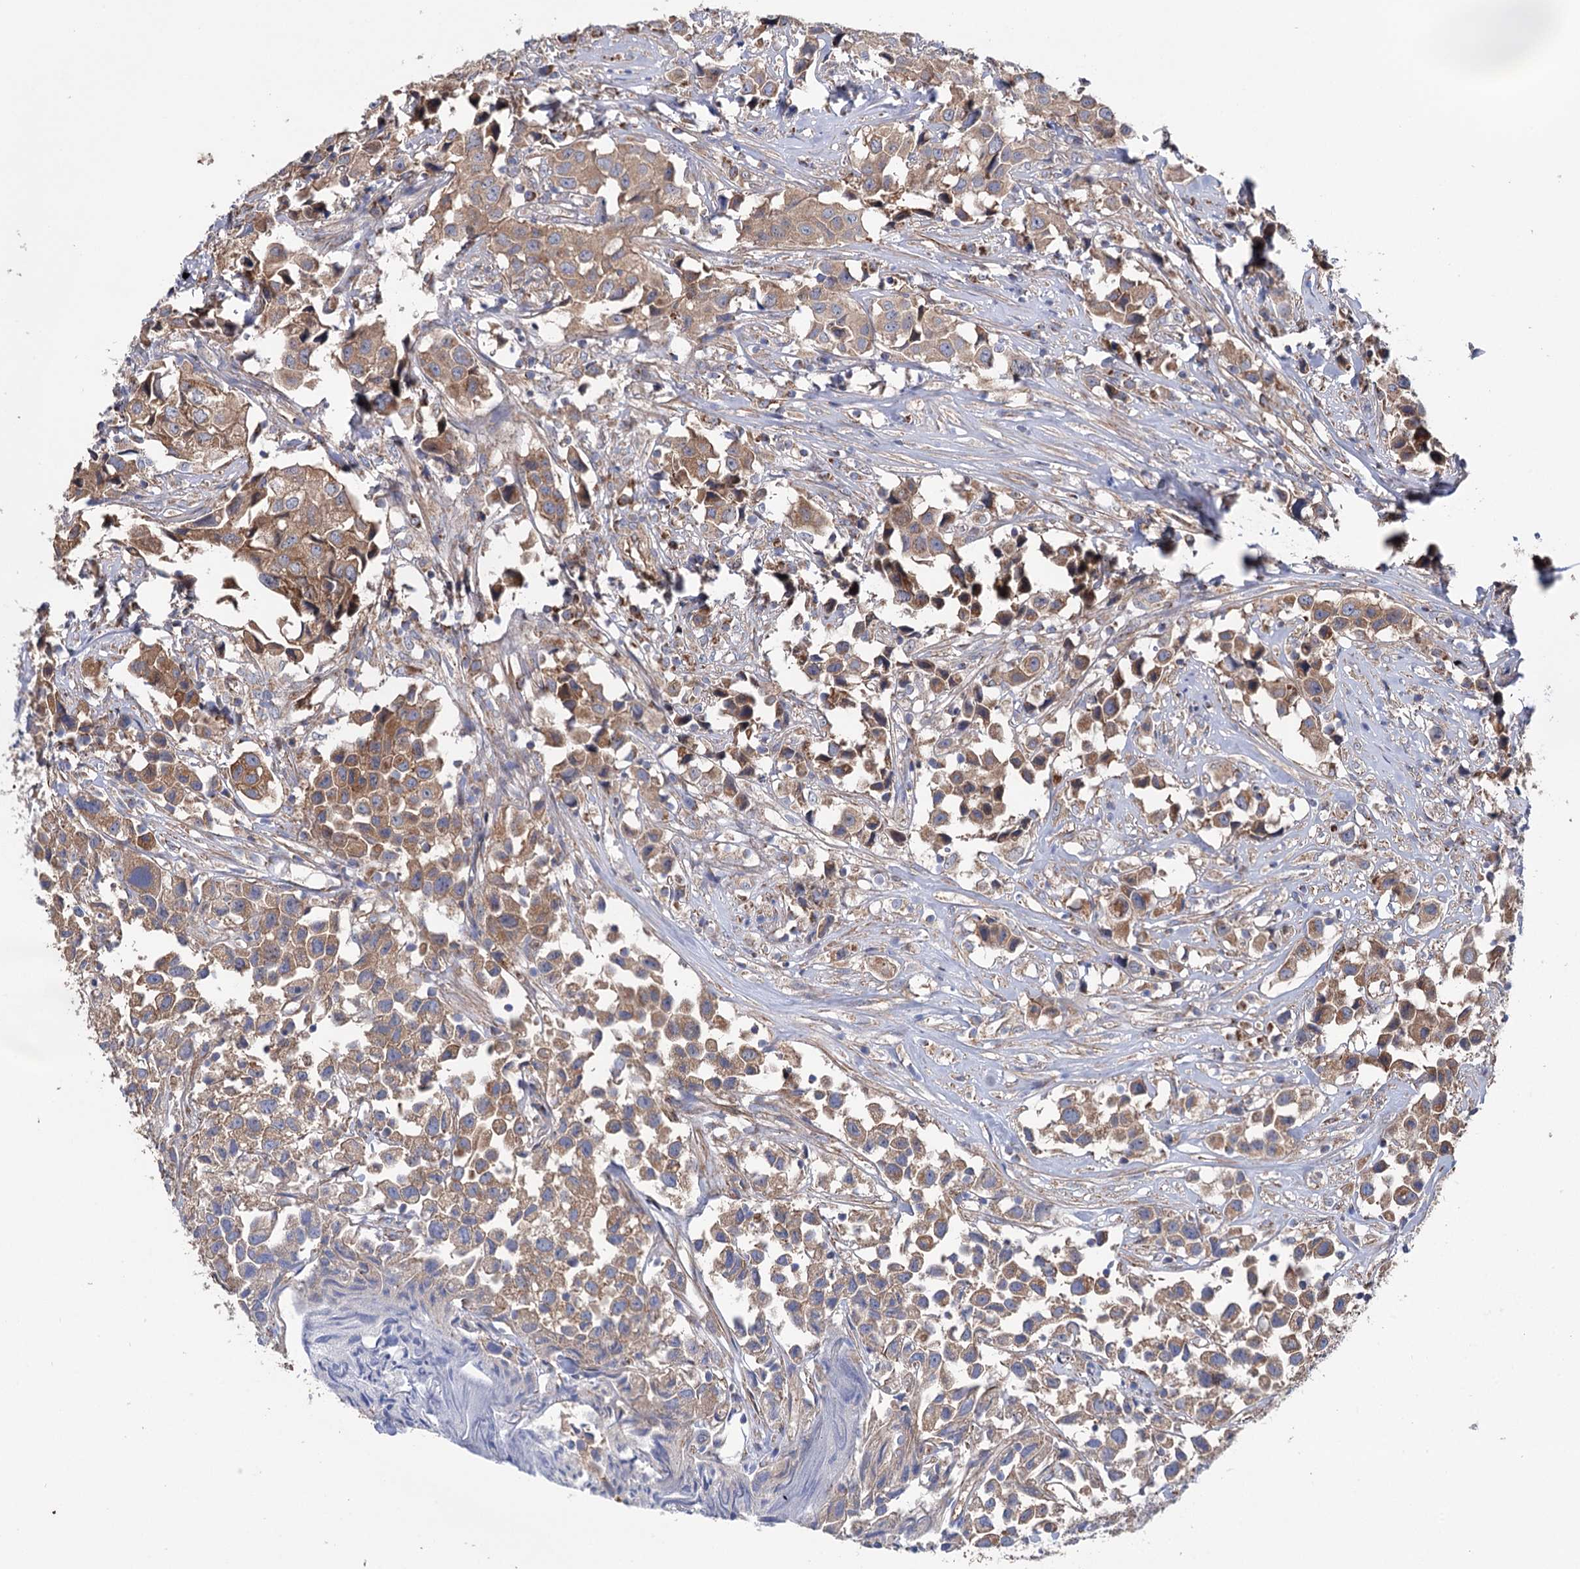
{"staining": {"intensity": "moderate", "quantity": ">75%", "location": "cytoplasmic/membranous"}, "tissue": "urothelial cancer", "cell_type": "Tumor cells", "image_type": "cancer", "snomed": [{"axis": "morphology", "description": "Urothelial carcinoma, High grade"}, {"axis": "topography", "description": "Urinary bladder"}], "caption": "An immunohistochemistry (IHC) histopathology image of neoplastic tissue is shown. Protein staining in brown shows moderate cytoplasmic/membranous positivity in urothelial carcinoma (high-grade) within tumor cells. Nuclei are stained in blue.", "gene": "SUCLA2", "patient": {"sex": "female", "age": 75}}